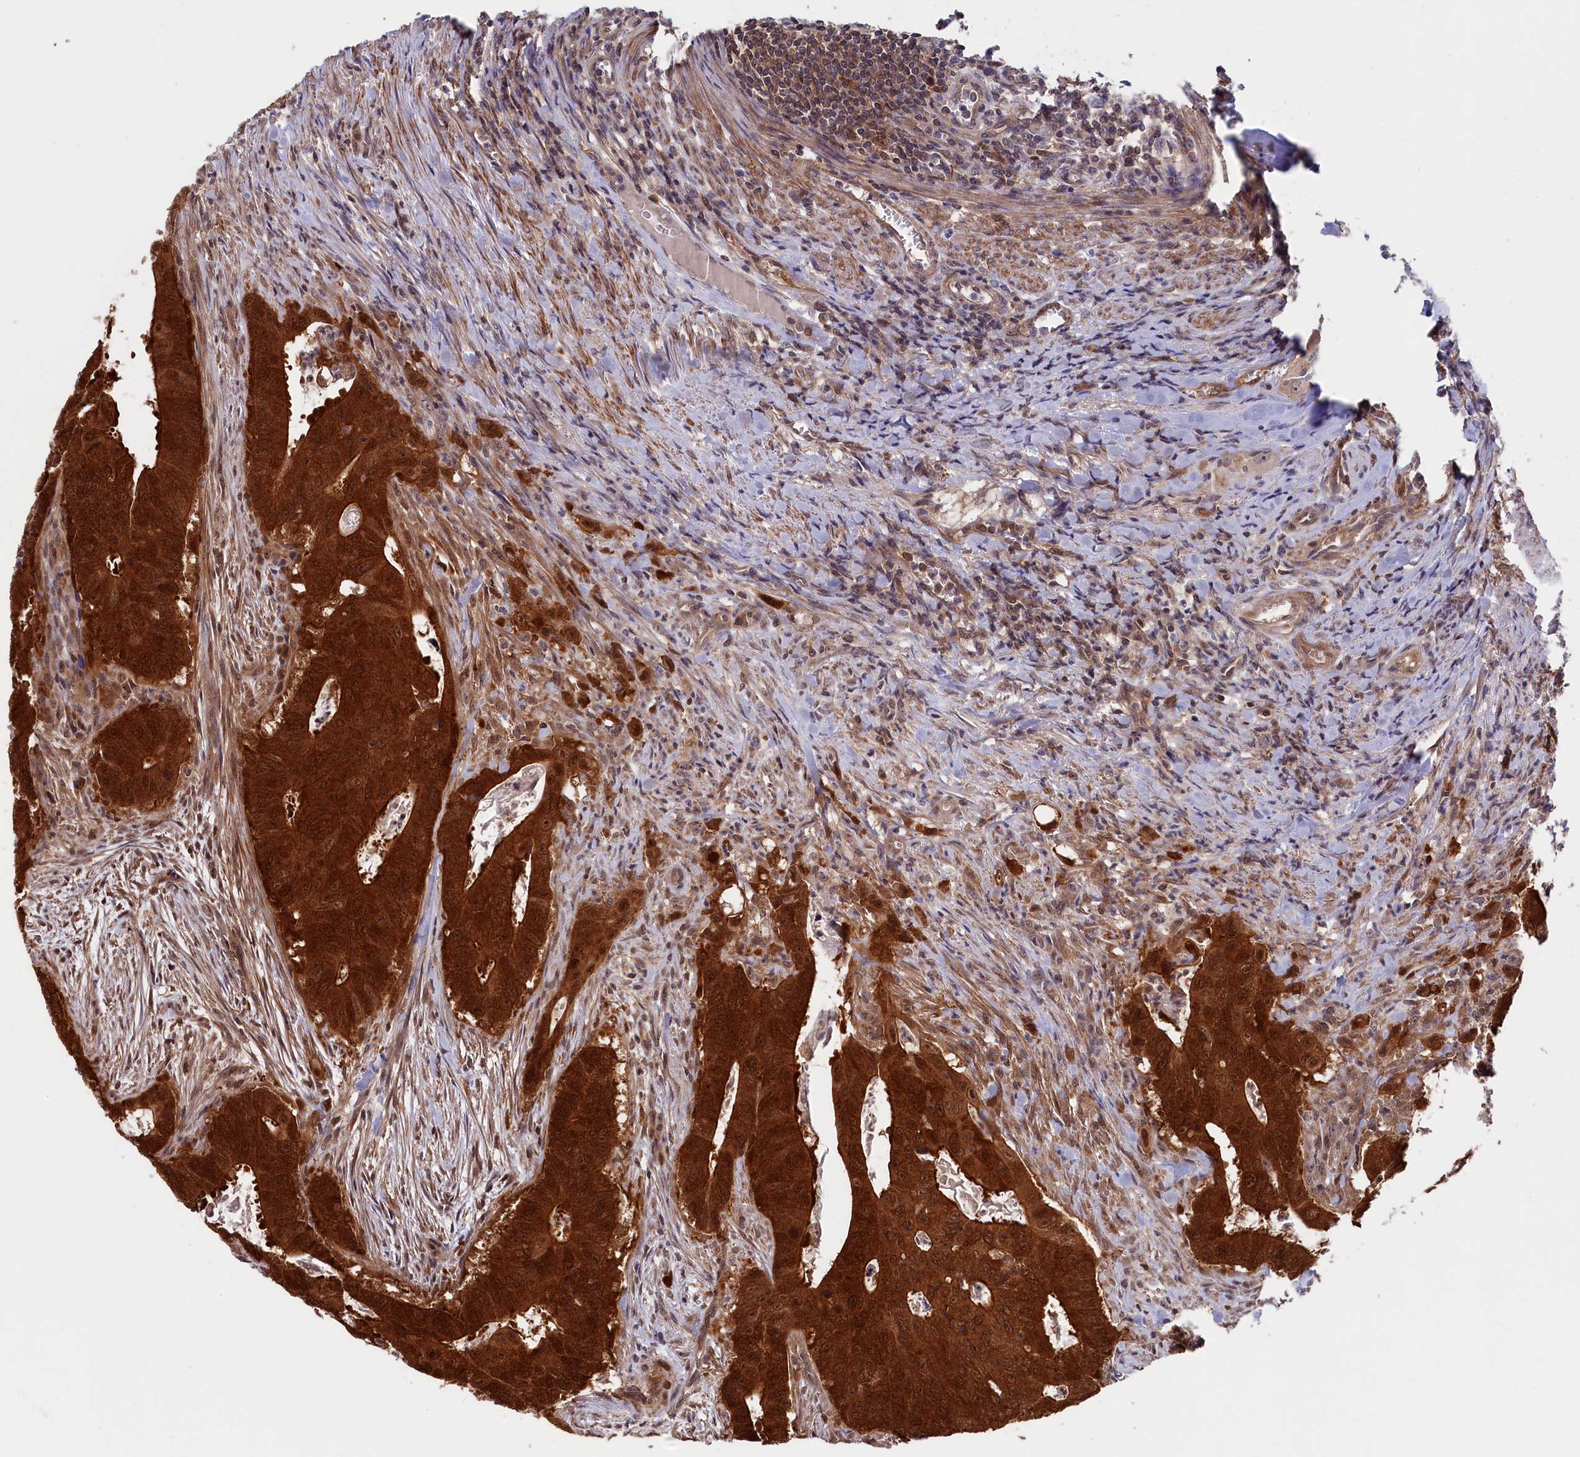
{"staining": {"intensity": "strong", "quantity": ">75%", "location": "cytoplasmic/membranous,nuclear"}, "tissue": "colorectal cancer", "cell_type": "Tumor cells", "image_type": "cancer", "snomed": [{"axis": "morphology", "description": "Adenocarcinoma, NOS"}, {"axis": "topography", "description": "Rectum"}], "caption": "Immunohistochemical staining of human adenocarcinoma (colorectal) shows high levels of strong cytoplasmic/membranous and nuclear protein expression in about >75% of tumor cells.", "gene": "JPT2", "patient": {"sex": "female", "age": 75}}